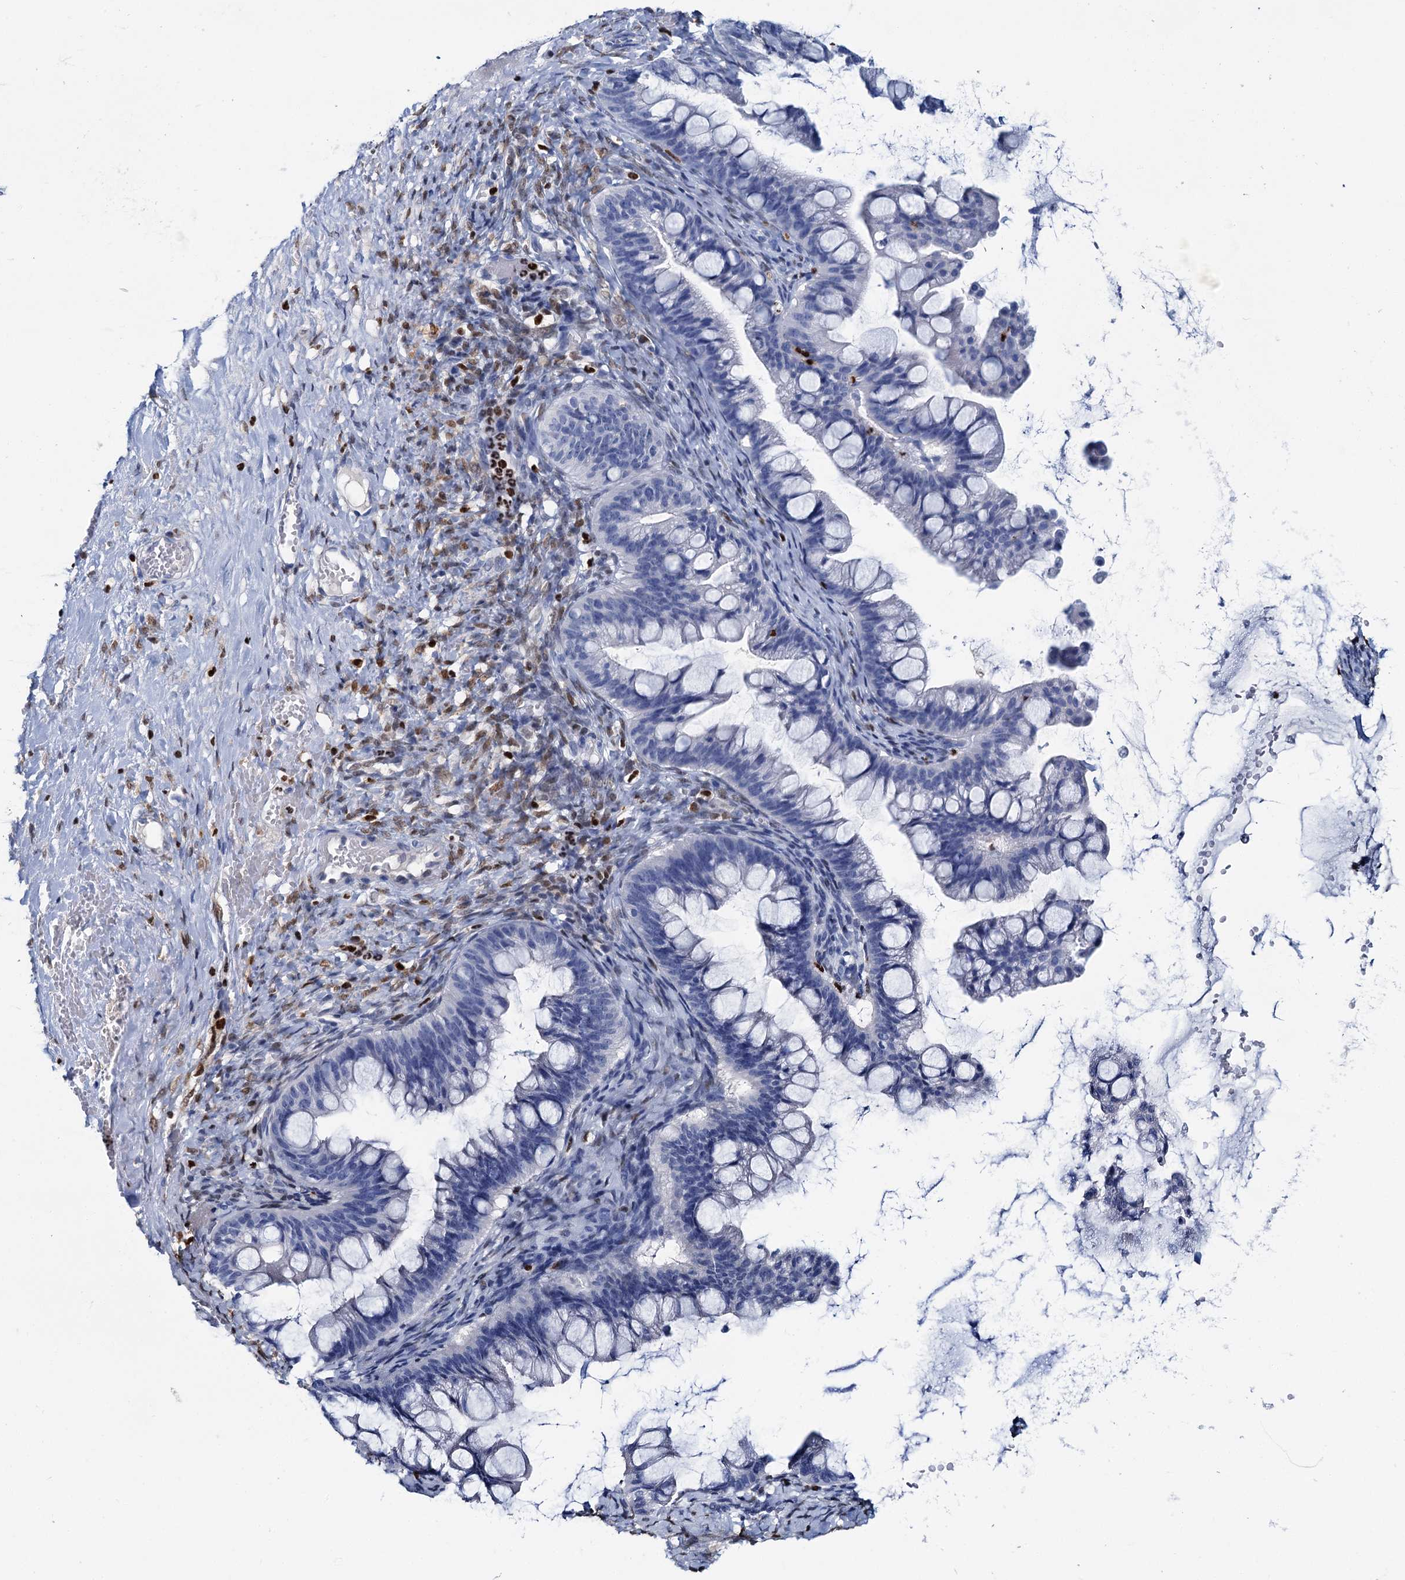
{"staining": {"intensity": "negative", "quantity": "none", "location": "none"}, "tissue": "ovarian cancer", "cell_type": "Tumor cells", "image_type": "cancer", "snomed": [{"axis": "morphology", "description": "Cystadenocarcinoma, mucinous, NOS"}, {"axis": "topography", "description": "Ovary"}], "caption": "Histopathology image shows no protein expression in tumor cells of ovarian cancer (mucinous cystadenocarcinoma) tissue.", "gene": "CELF2", "patient": {"sex": "female", "age": 73}}